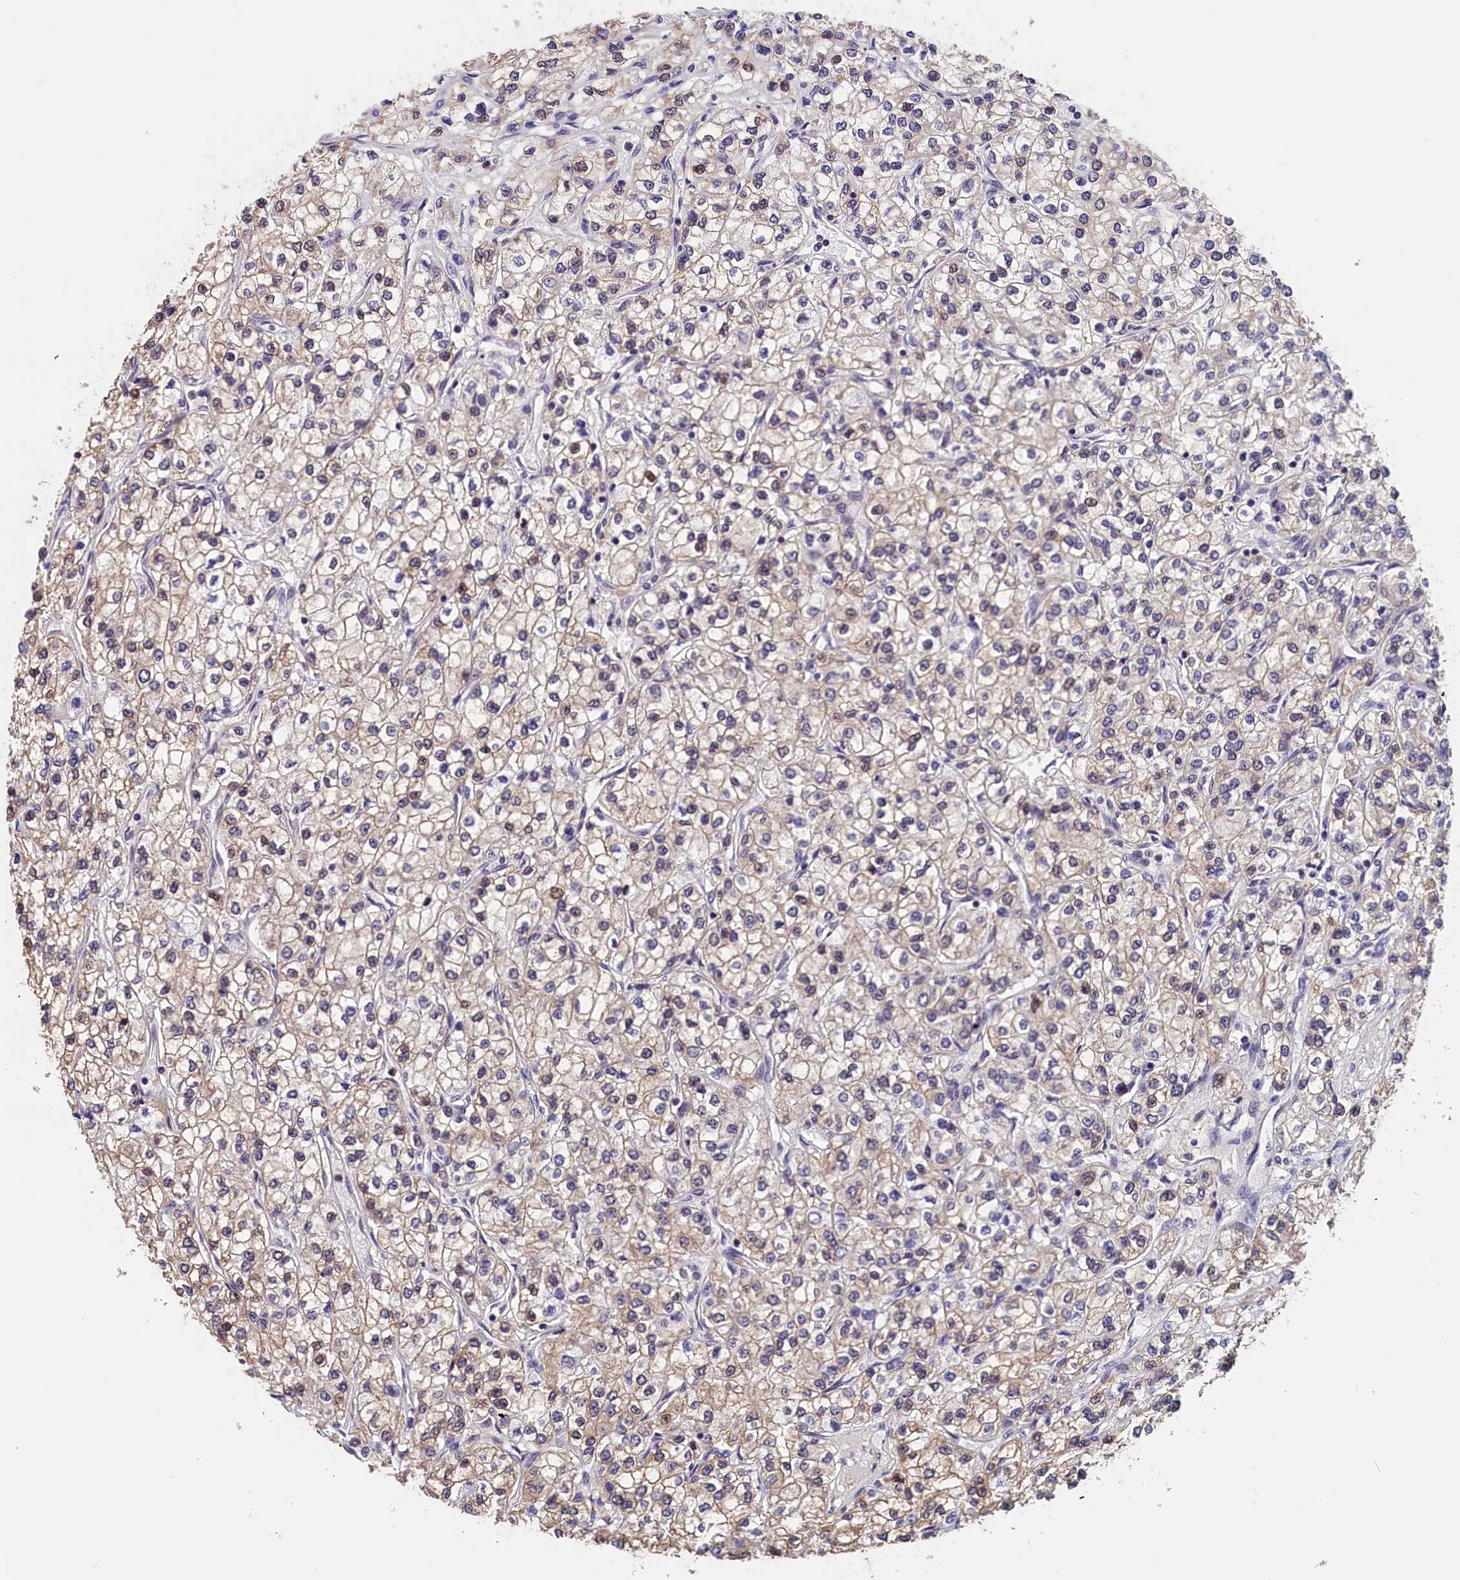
{"staining": {"intensity": "weak", "quantity": "<25%", "location": "cytoplasmic/membranous"}, "tissue": "renal cancer", "cell_type": "Tumor cells", "image_type": "cancer", "snomed": [{"axis": "morphology", "description": "Adenocarcinoma, NOS"}, {"axis": "topography", "description": "Kidney"}], "caption": "This micrograph is of renal cancer (adenocarcinoma) stained with IHC to label a protein in brown with the nuclei are counter-stained blue. There is no staining in tumor cells.", "gene": "TMEM116", "patient": {"sex": "male", "age": 80}}